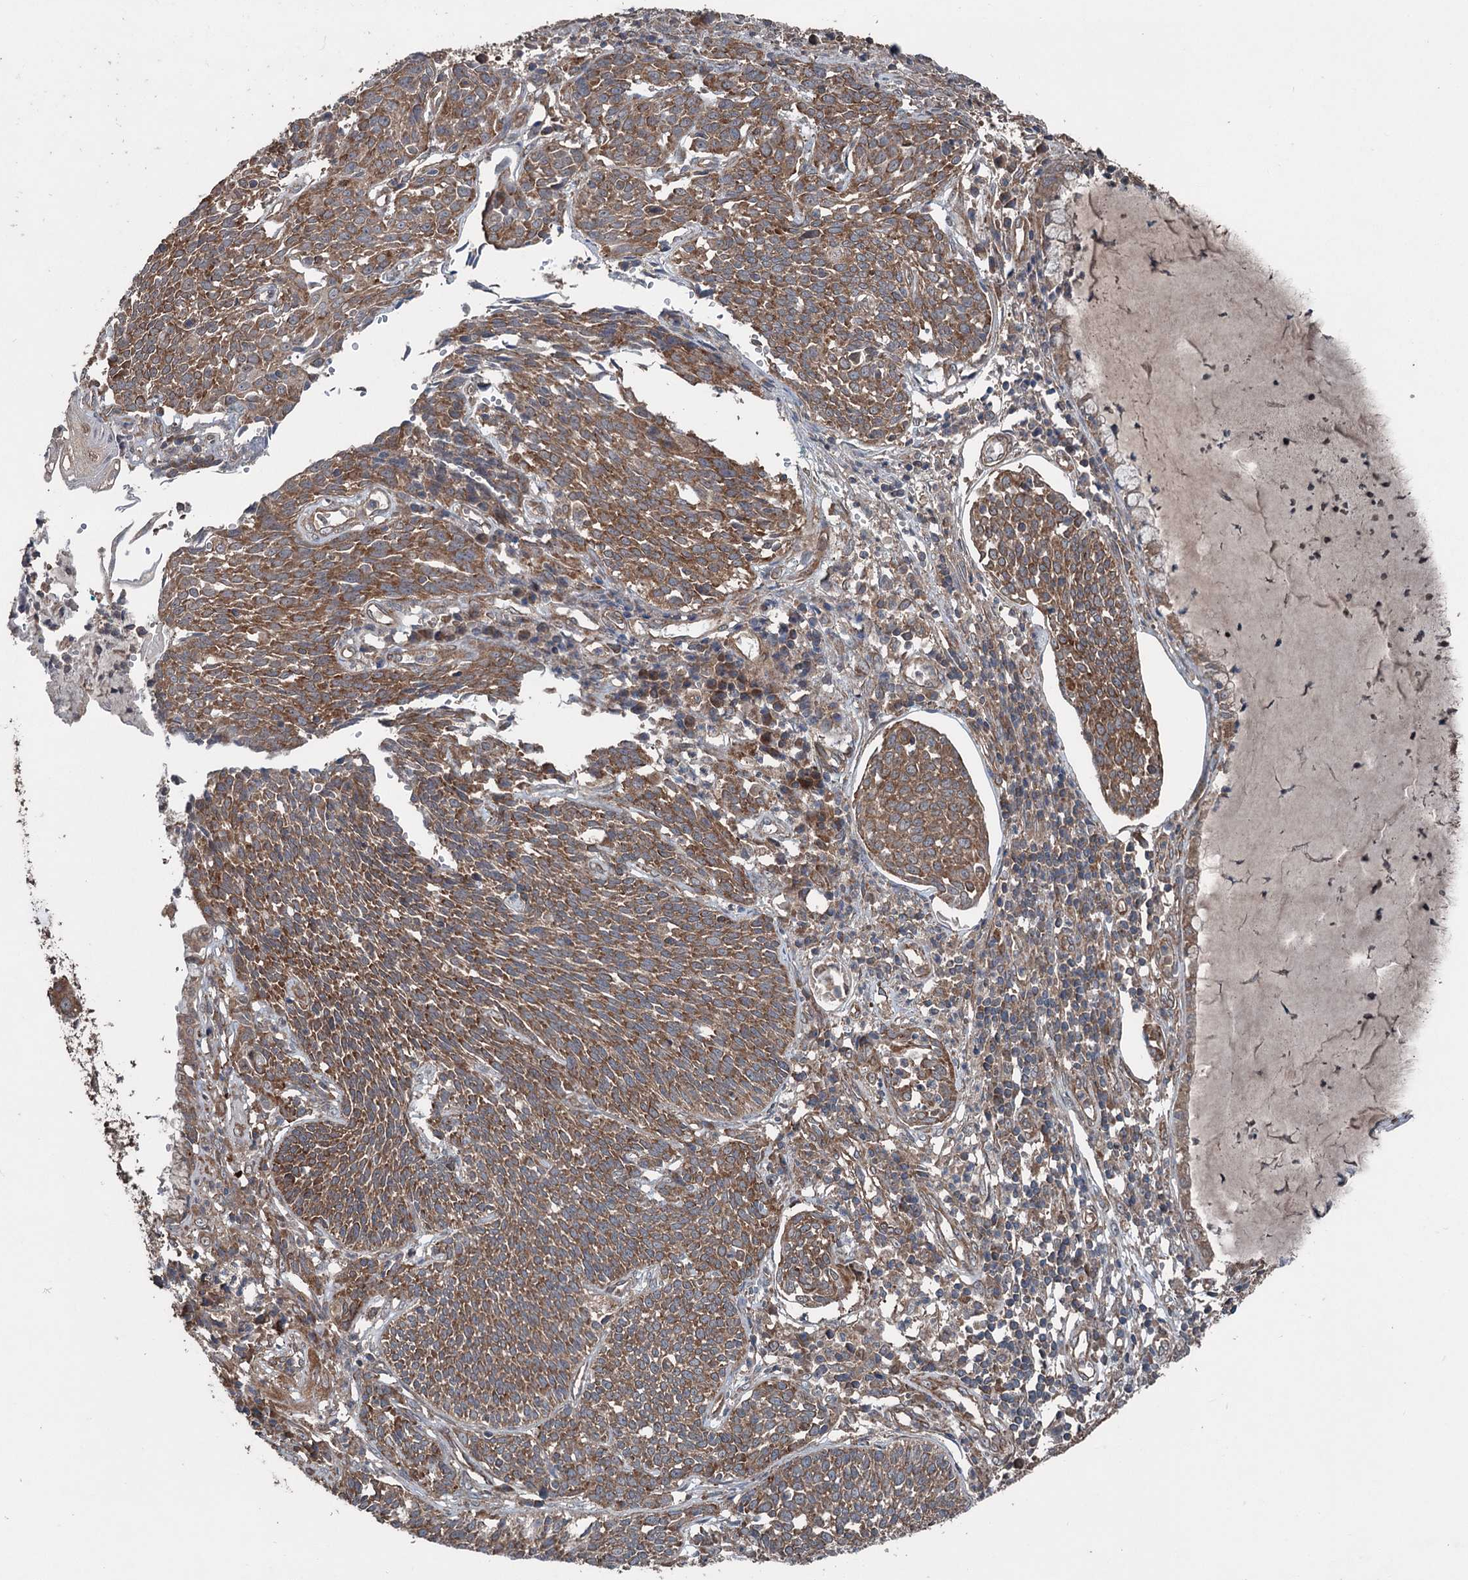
{"staining": {"intensity": "moderate", "quantity": ">75%", "location": "cytoplasmic/membranous"}, "tissue": "cervical cancer", "cell_type": "Tumor cells", "image_type": "cancer", "snomed": [{"axis": "morphology", "description": "Squamous cell carcinoma, NOS"}, {"axis": "topography", "description": "Cervix"}], "caption": "IHC histopathology image of human cervical cancer stained for a protein (brown), which reveals medium levels of moderate cytoplasmic/membranous expression in approximately >75% of tumor cells.", "gene": "RNF214", "patient": {"sex": "female", "age": 34}}